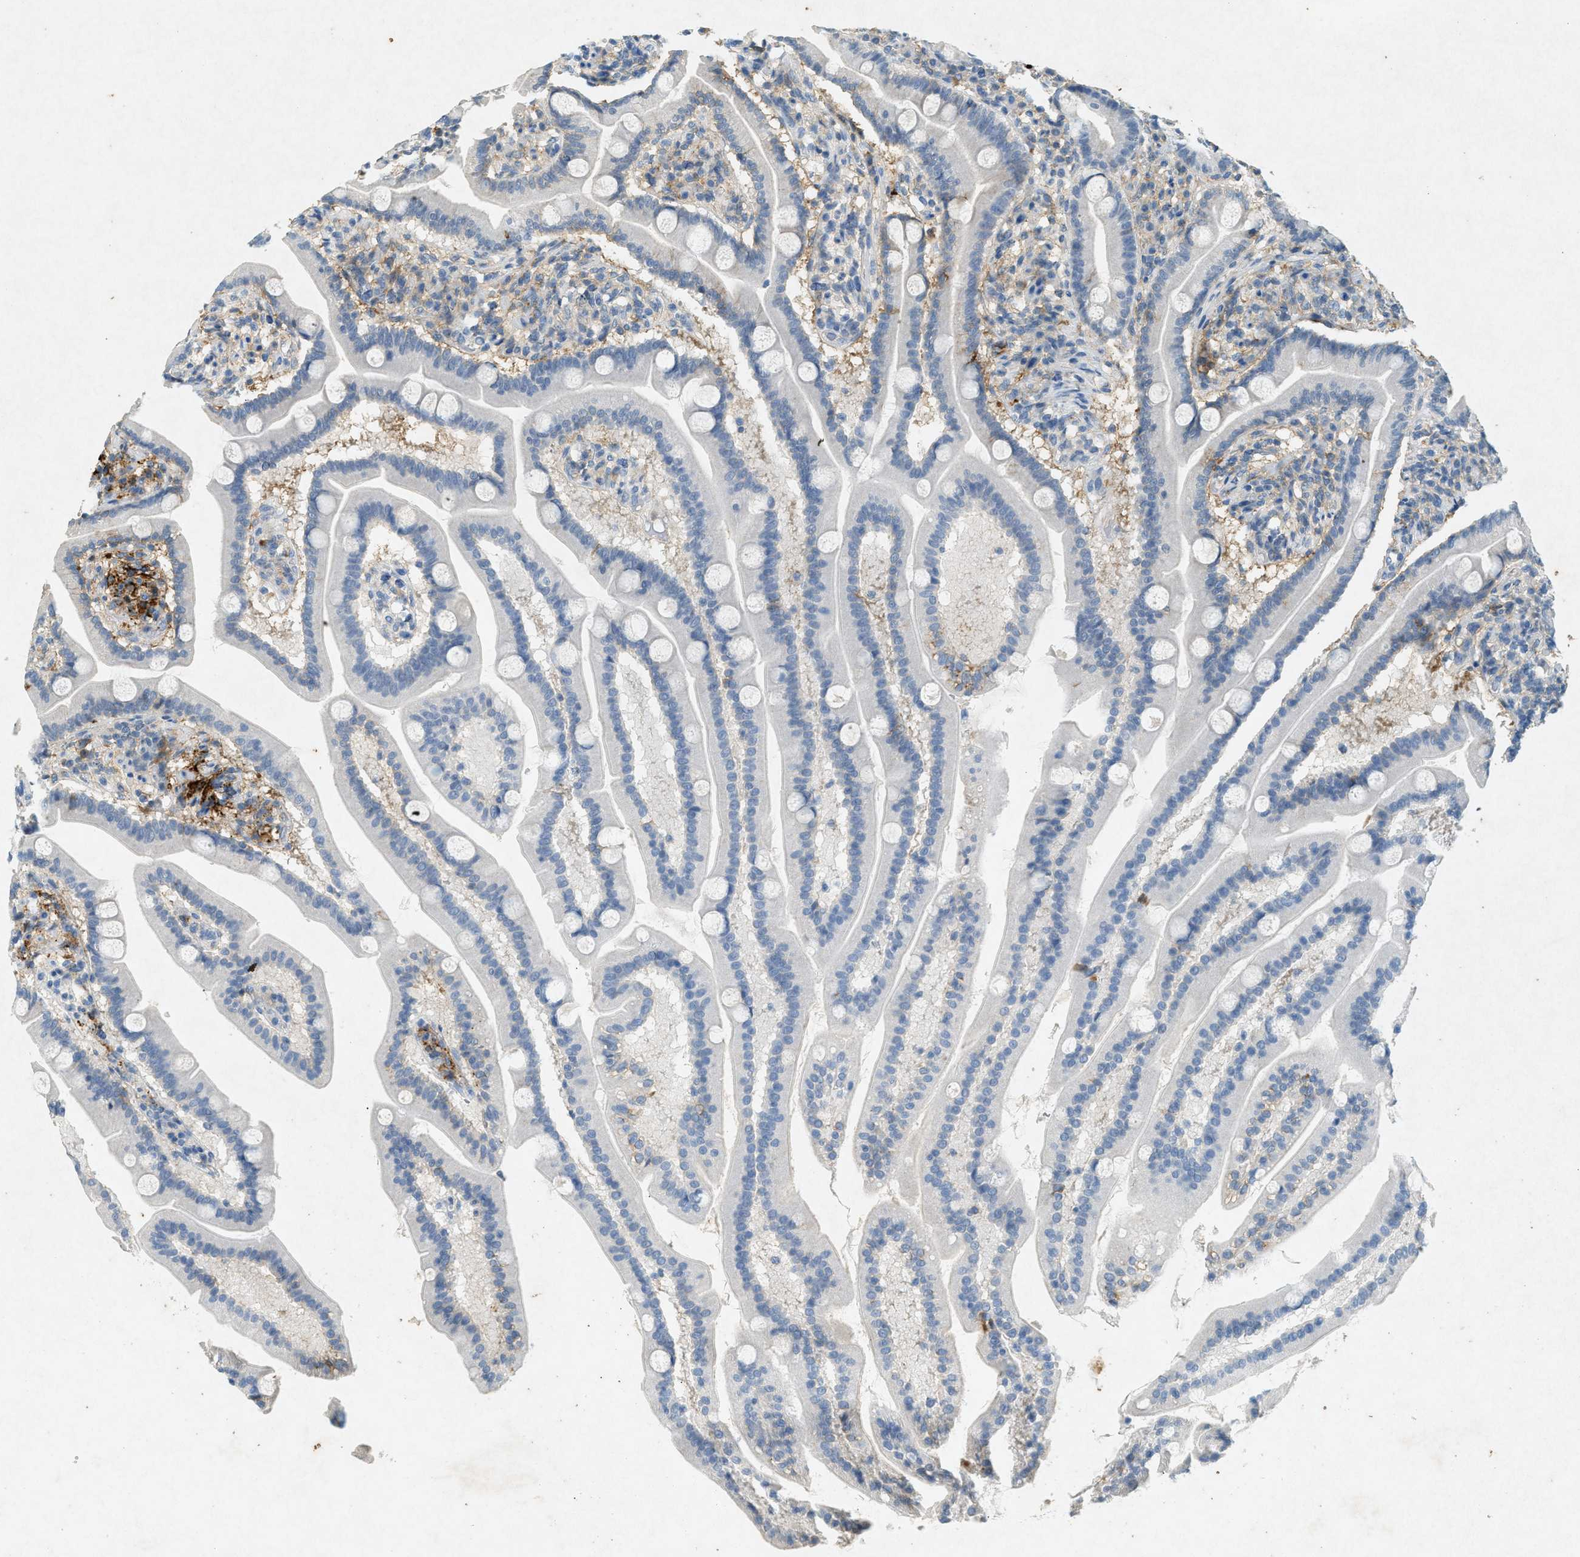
{"staining": {"intensity": "moderate", "quantity": "<25%", "location": "cytoplasmic/membranous"}, "tissue": "duodenum", "cell_type": "Glandular cells", "image_type": "normal", "snomed": [{"axis": "morphology", "description": "Normal tissue, NOS"}, {"axis": "topography", "description": "Duodenum"}], "caption": "Moderate cytoplasmic/membranous staining is seen in about <25% of glandular cells in benign duodenum.", "gene": "F2", "patient": {"sex": "female", "age": 64}}